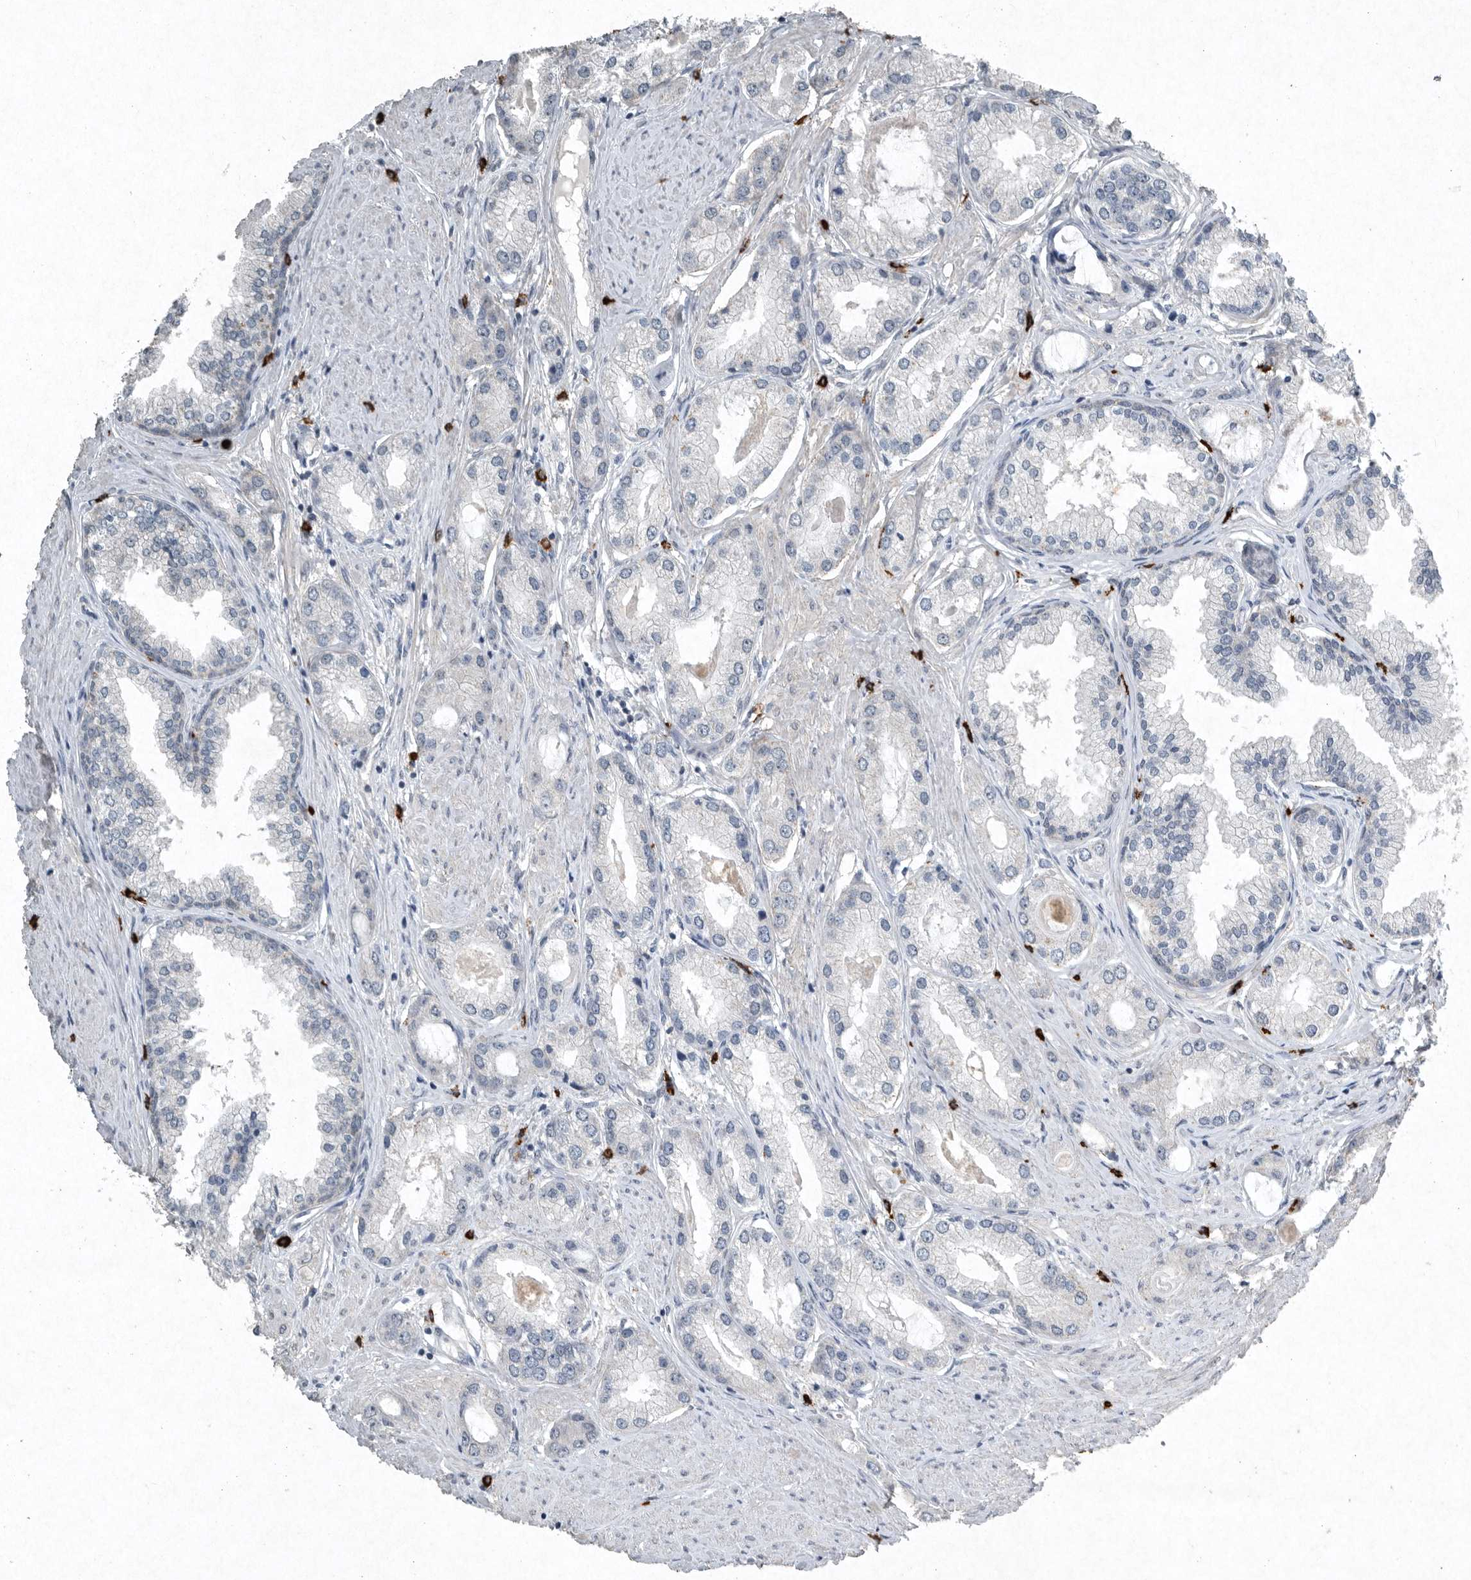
{"staining": {"intensity": "negative", "quantity": "none", "location": "none"}, "tissue": "prostate cancer", "cell_type": "Tumor cells", "image_type": "cancer", "snomed": [{"axis": "morphology", "description": "Adenocarcinoma, Low grade"}, {"axis": "topography", "description": "Prostate"}], "caption": "Immunohistochemical staining of human prostate adenocarcinoma (low-grade) exhibits no significant expression in tumor cells. (Brightfield microscopy of DAB immunohistochemistry (IHC) at high magnification).", "gene": "IL20", "patient": {"sex": "male", "age": 62}}